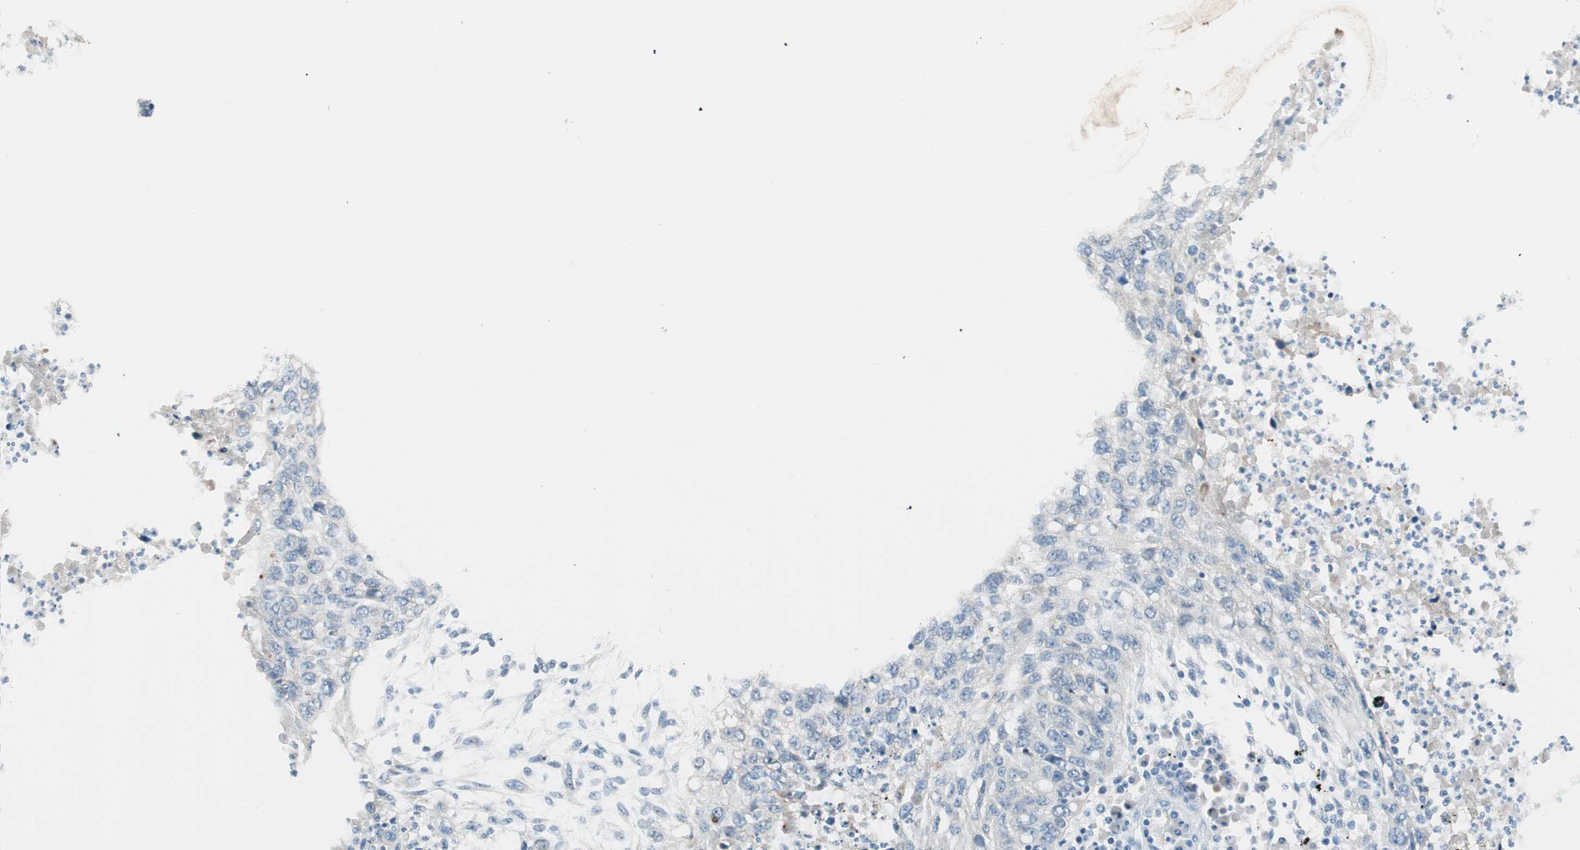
{"staining": {"intensity": "negative", "quantity": "none", "location": "none"}, "tissue": "lung cancer", "cell_type": "Tumor cells", "image_type": "cancer", "snomed": [{"axis": "morphology", "description": "Squamous cell carcinoma, NOS"}, {"axis": "topography", "description": "Lung"}], "caption": "High magnification brightfield microscopy of lung squamous cell carcinoma stained with DAB (3,3'-diaminobenzidine) (brown) and counterstained with hematoxylin (blue): tumor cells show no significant staining.", "gene": "GNAO1", "patient": {"sex": "female", "age": 63}}